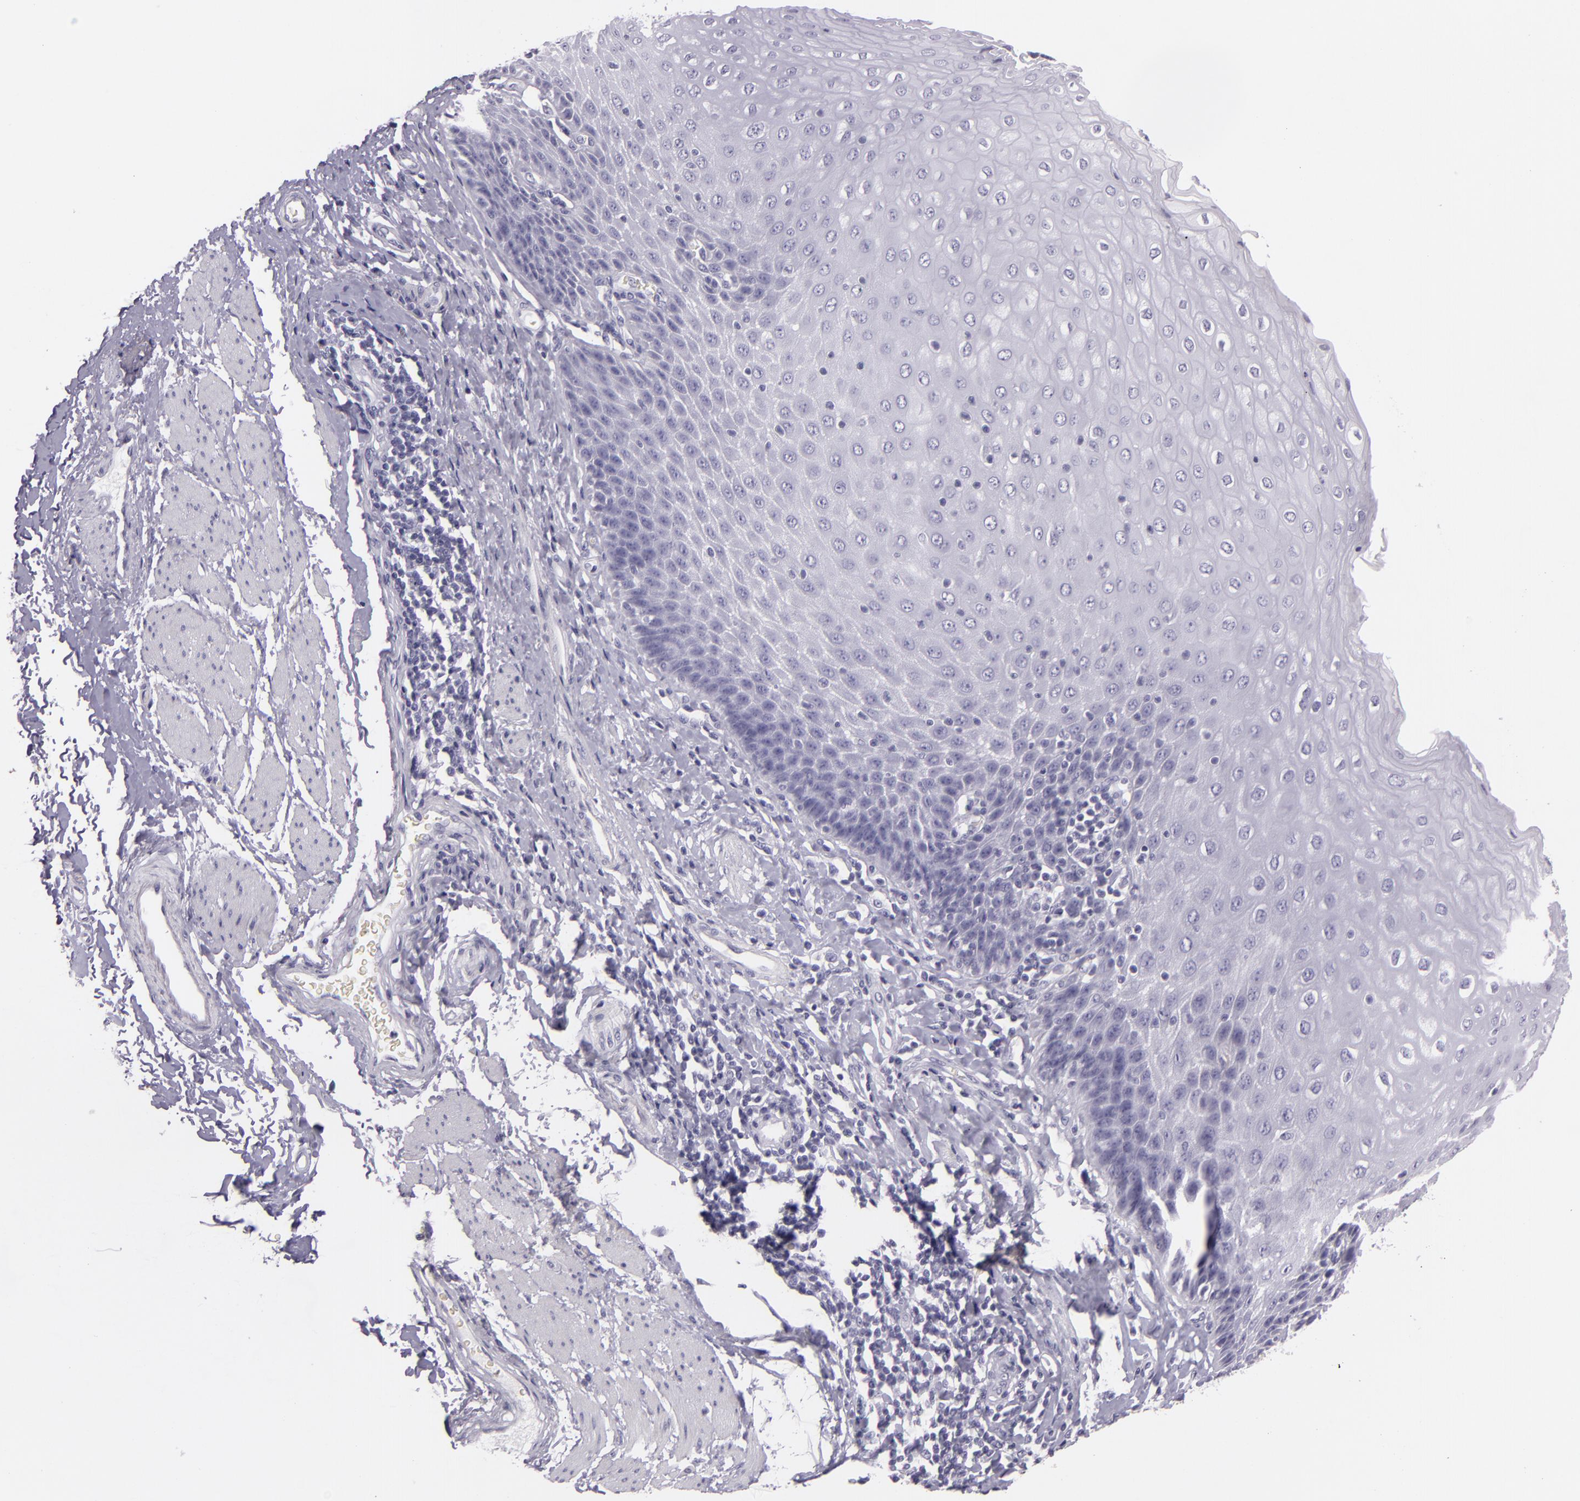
{"staining": {"intensity": "negative", "quantity": "none", "location": "none"}, "tissue": "esophagus", "cell_type": "Squamous epithelial cells", "image_type": "normal", "snomed": [{"axis": "morphology", "description": "Normal tissue, NOS"}, {"axis": "topography", "description": "Esophagus"}], "caption": "Normal esophagus was stained to show a protein in brown. There is no significant staining in squamous epithelial cells. (DAB (3,3'-diaminobenzidine) immunohistochemistry with hematoxylin counter stain).", "gene": "INA", "patient": {"sex": "female", "age": 61}}